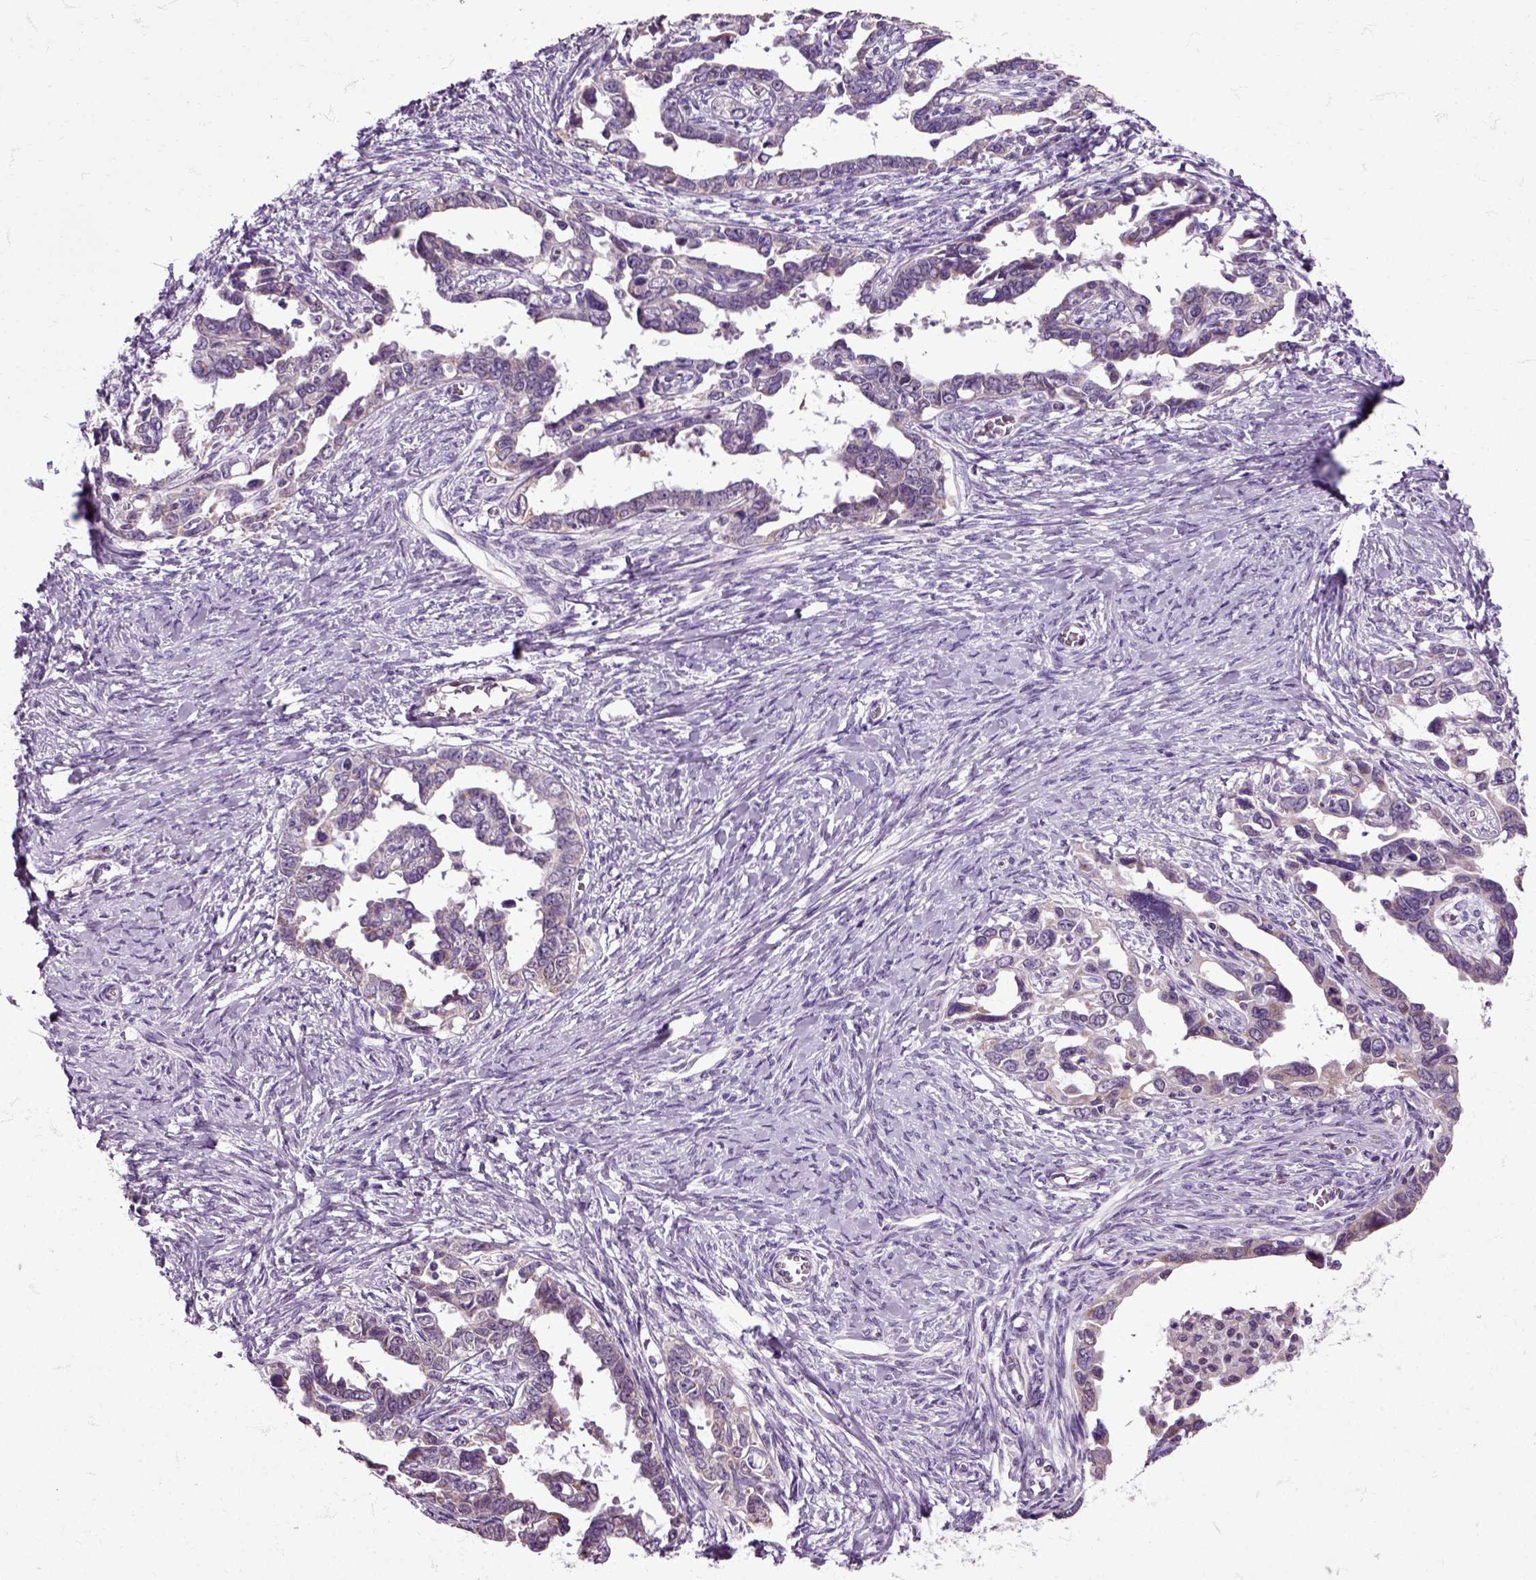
{"staining": {"intensity": "weak", "quantity": "<25%", "location": "cytoplasmic/membranous"}, "tissue": "ovarian cancer", "cell_type": "Tumor cells", "image_type": "cancer", "snomed": [{"axis": "morphology", "description": "Cystadenocarcinoma, serous, NOS"}, {"axis": "topography", "description": "Ovary"}], "caption": "The immunohistochemistry (IHC) photomicrograph has no significant staining in tumor cells of serous cystadenocarcinoma (ovarian) tissue.", "gene": "HSPA2", "patient": {"sex": "female", "age": 69}}